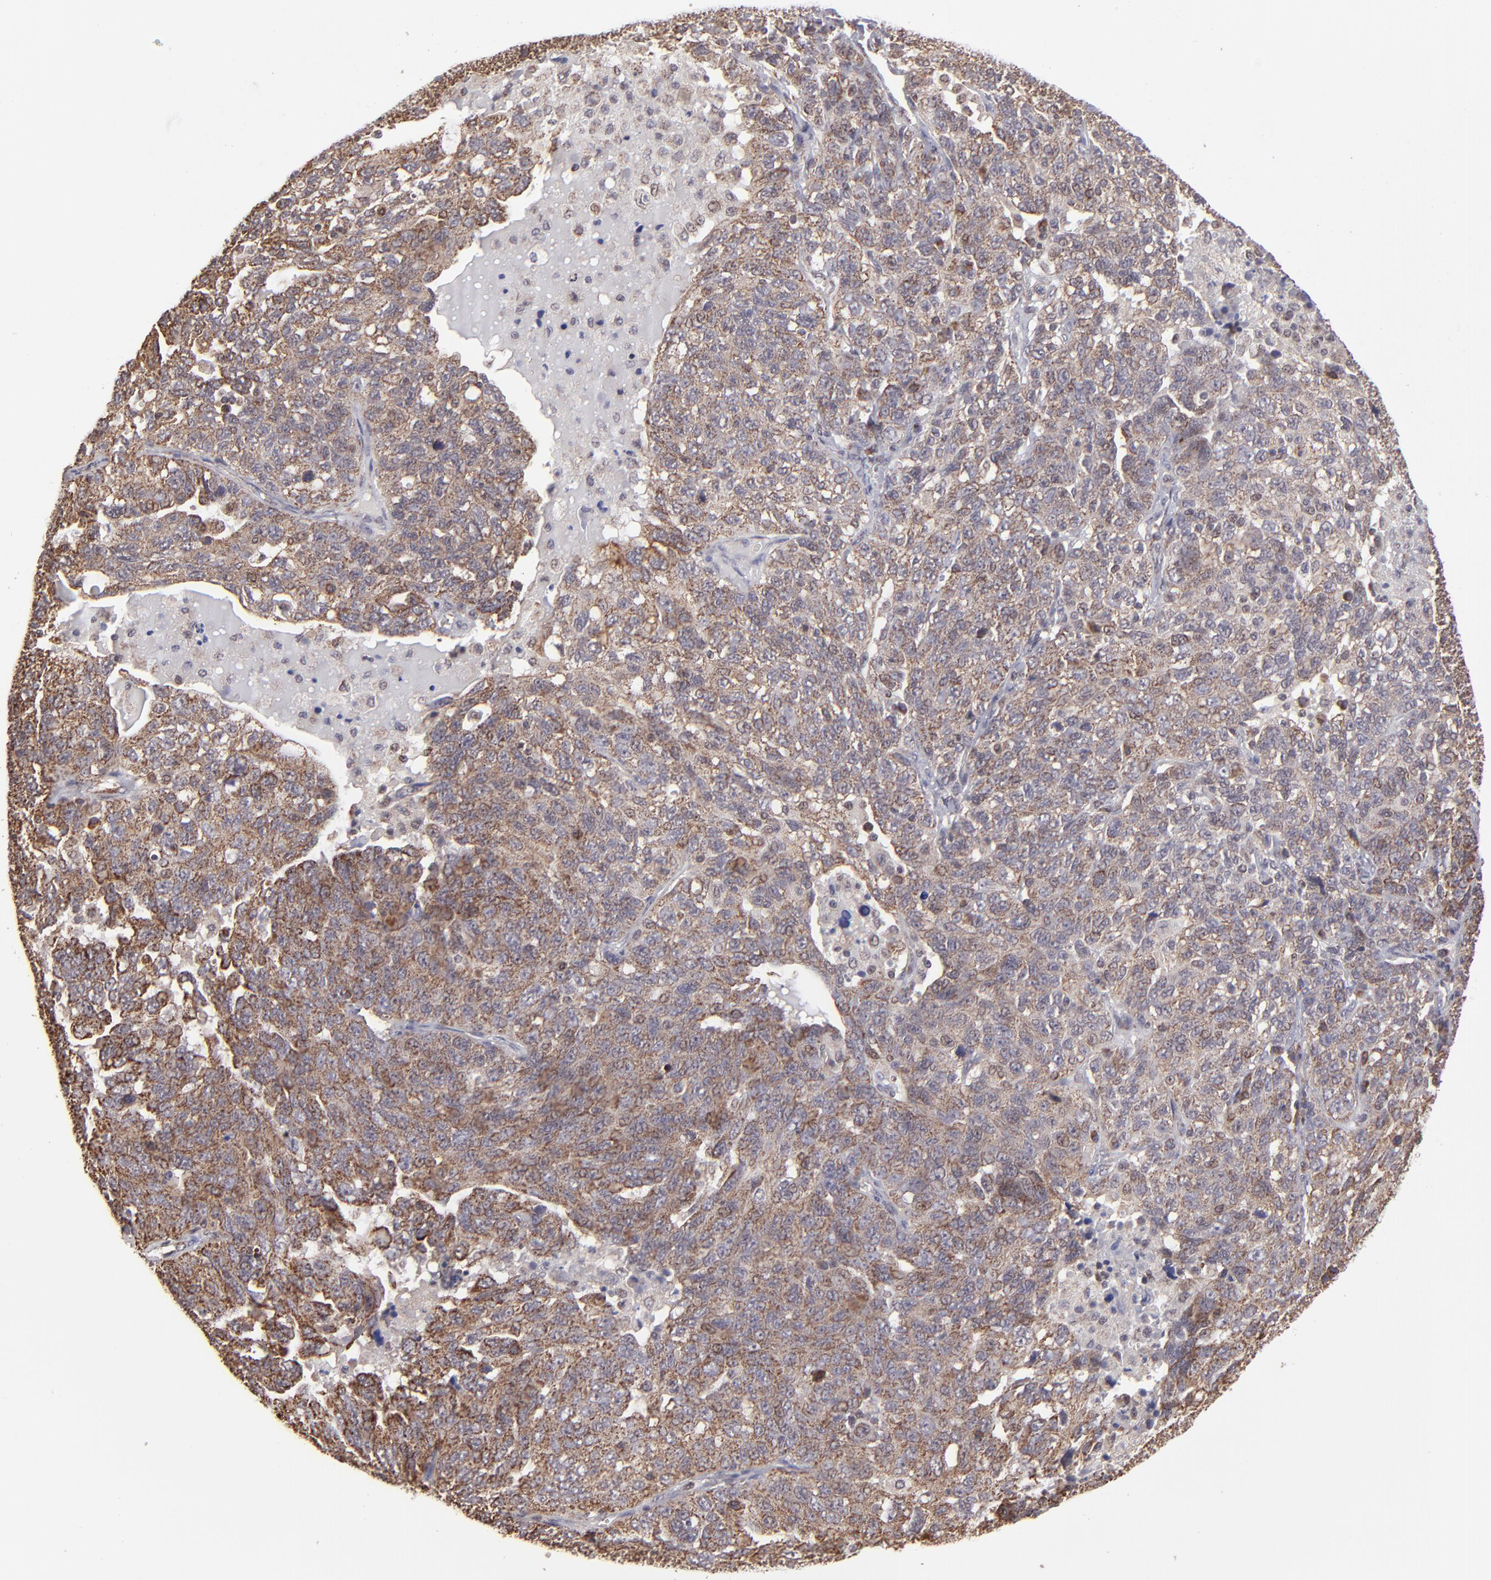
{"staining": {"intensity": "weak", "quantity": ">75%", "location": "cytoplasmic/membranous"}, "tissue": "ovarian cancer", "cell_type": "Tumor cells", "image_type": "cancer", "snomed": [{"axis": "morphology", "description": "Cystadenocarcinoma, serous, NOS"}, {"axis": "topography", "description": "Ovary"}], "caption": "Weak cytoplasmic/membranous positivity for a protein is appreciated in approximately >75% of tumor cells of ovarian serous cystadenocarcinoma using immunohistochemistry (IHC).", "gene": "SLC15A1", "patient": {"sex": "female", "age": 71}}